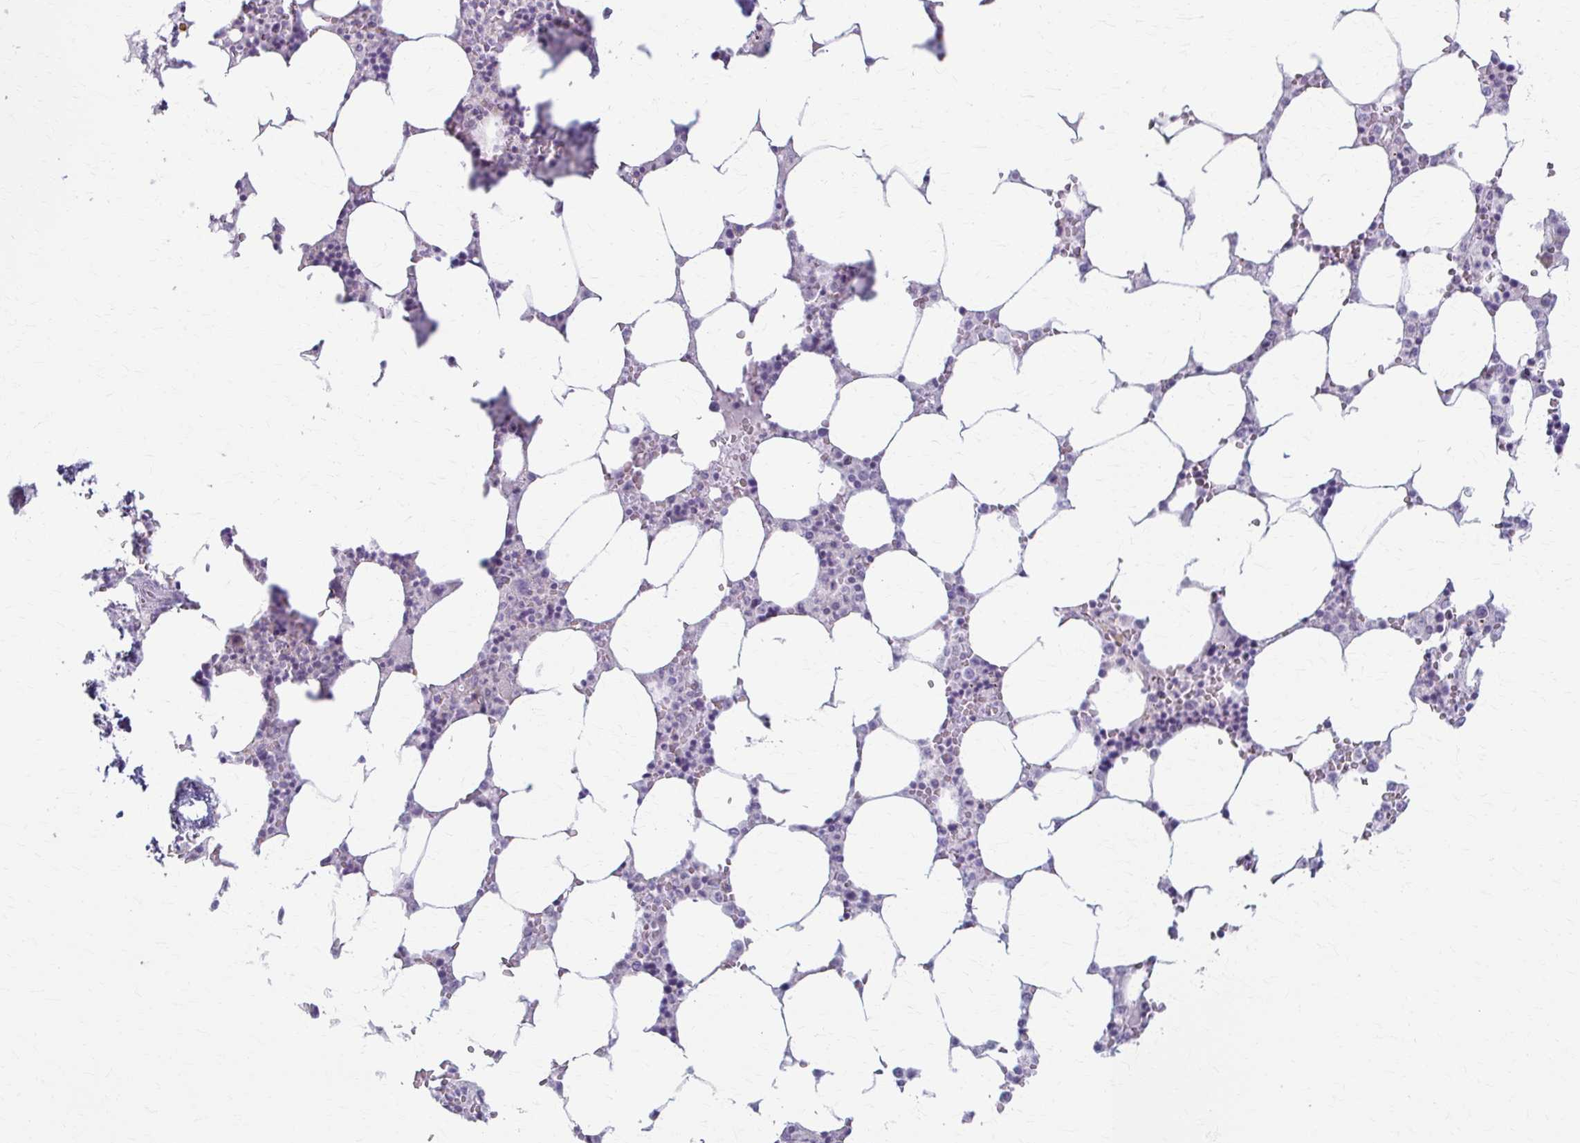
{"staining": {"intensity": "negative", "quantity": "none", "location": "none"}, "tissue": "bone marrow", "cell_type": "Hematopoietic cells", "image_type": "normal", "snomed": [{"axis": "morphology", "description": "Normal tissue, NOS"}, {"axis": "topography", "description": "Bone marrow"}], "caption": "Immunohistochemical staining of unremarkable human bone marrow reveals no significant staining in hematopoietic cells. (Brightfield microscopy of DAB IHC at high magnification).", "gene": "LDLRAP1", "patient": {"sex": "male", "age": 64}}